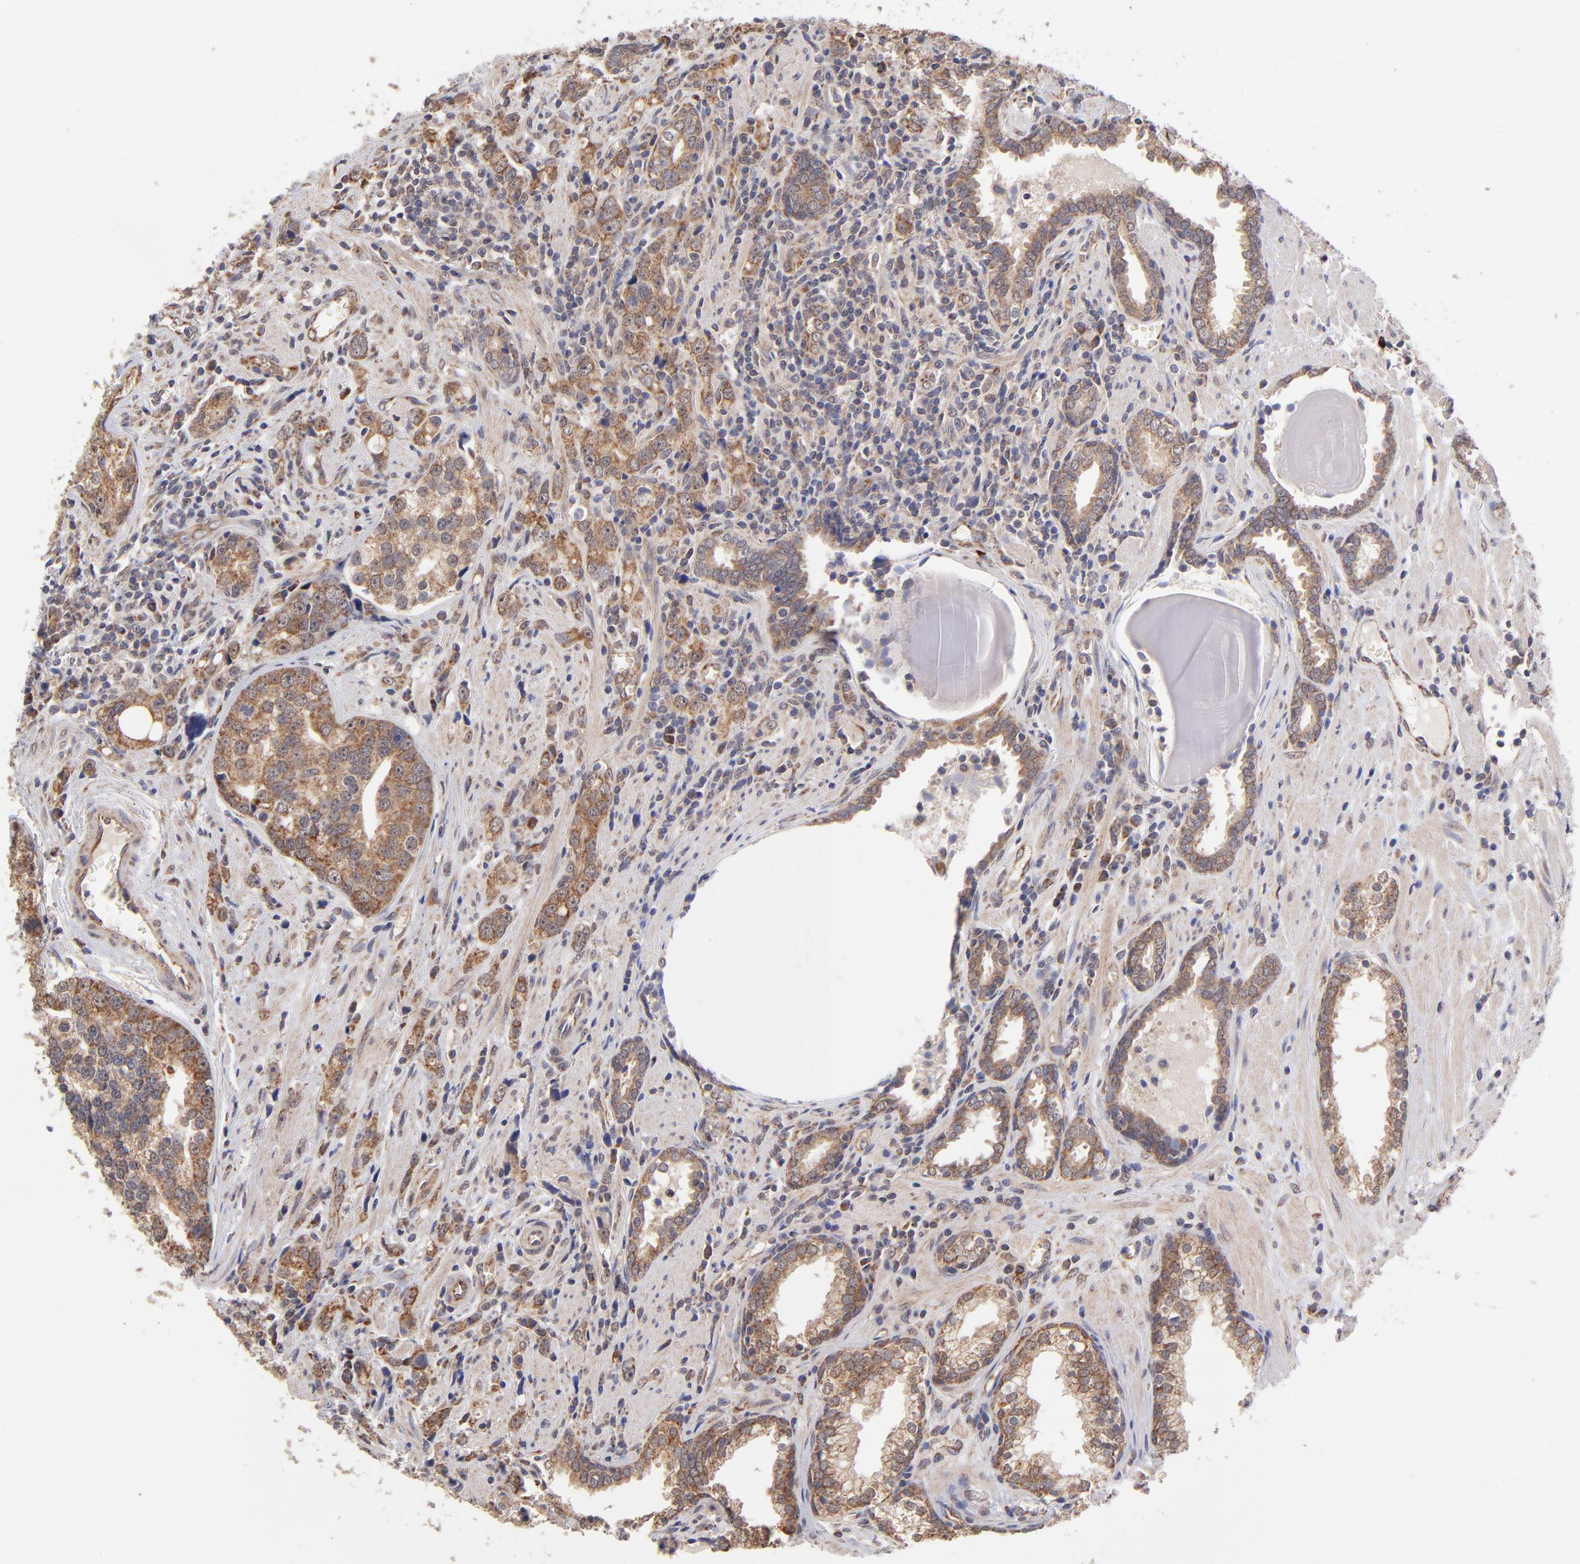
{"staining": {"intensity": "strong", "quantity": ">75%", "location": "cytoplasmic/membranous"}, "tissue": "prostate cancer", "cell_type": "Tumor cells", "image_type": "cancer", "snomed": [{"axis": "morphology", "description": "Adenocarcinoma, High grade"}, {"axis": "topography", "description": "Prostate"}], "caption": "Prostate cancer (high-grade adenocarcinoma) stained for a protein exhibits strong cytoplasmic/membranous positivity in tumor cells.", "gene": "UBE2H", "patient": {"sex": "male", "age": 71}}